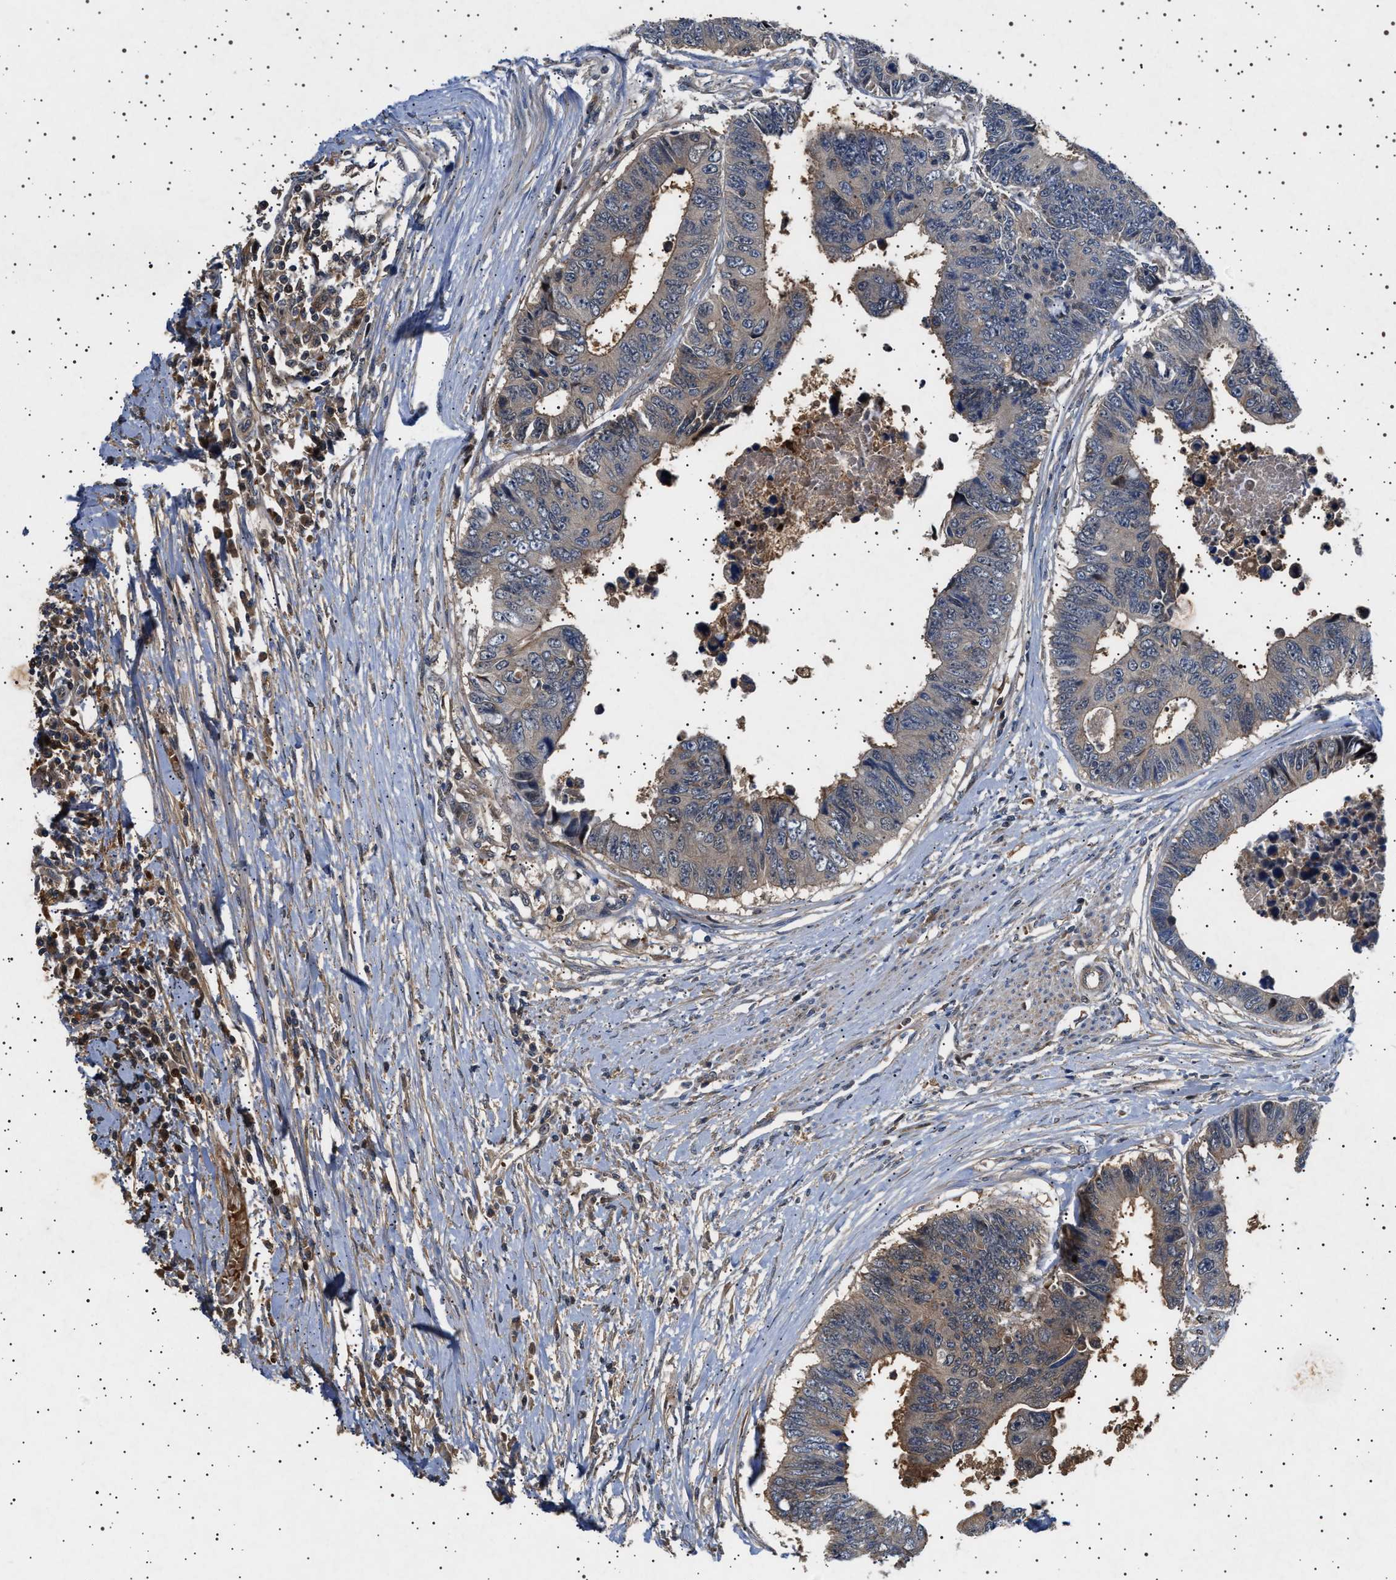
{"staining": {"intensity": "negative", "quantity": "none", "location": "none"}, "tissue": "colorectal cancer", "cell_type": "Tumor cells", "image_type": "cancer", "snomed": [{"axis": "morphology", "description": "Adenocarcinoma, NOS"}, {"axis": "topography", "description": "Rectum"}], "caption": "A photomicrograph of human adenocarcinoma (colorectal) is negative for staining in tumor cells.", "gene": "FICD", "patient": {"sex": "male", "age": 84}}